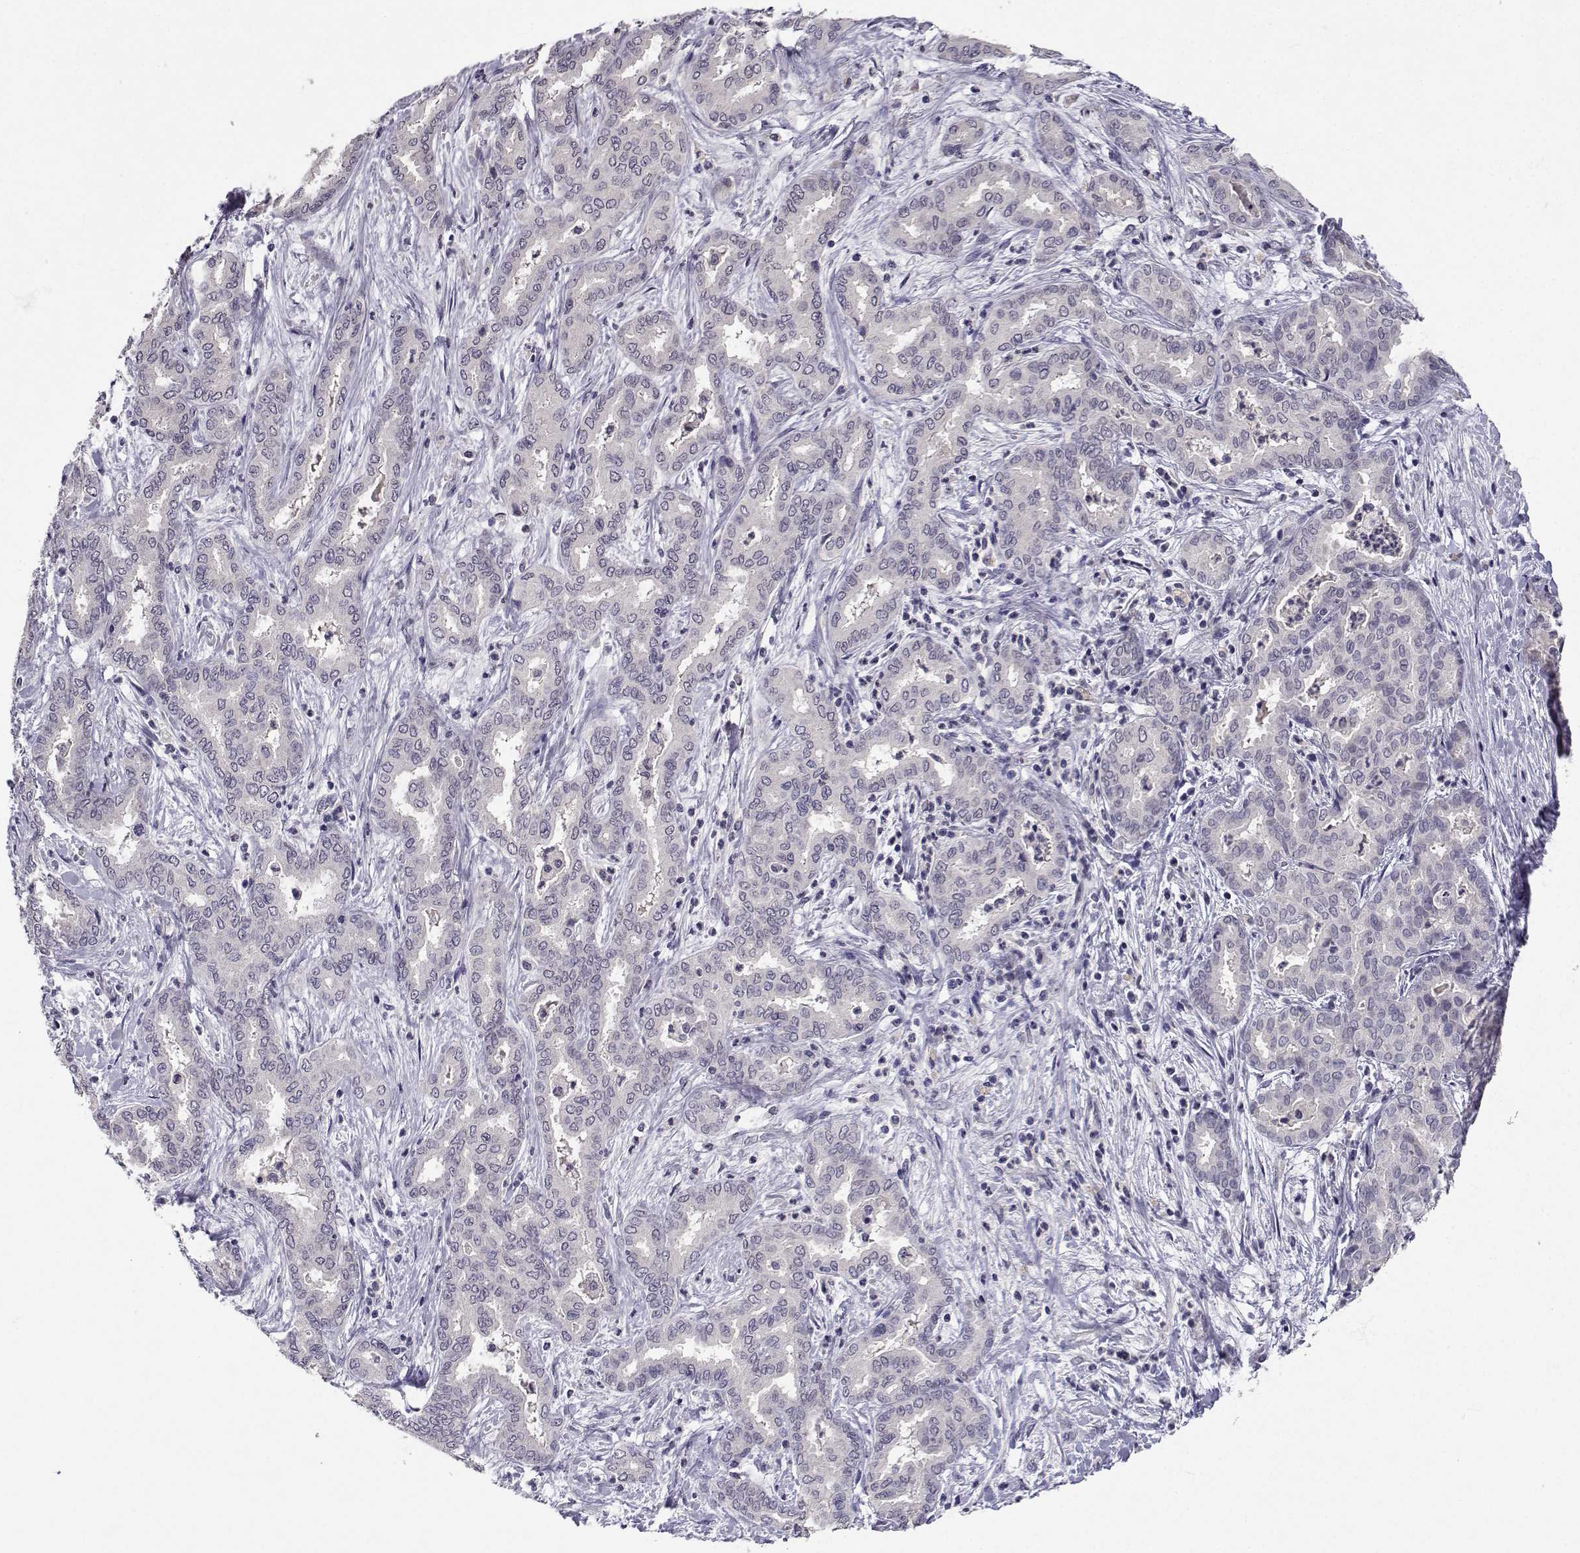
{"staining": {"intensity": "negative", "quantity": "none", "location": "none"}, "tissue": "liver cancer", "cell_type": "Tumor cells", "image_type": "cancer", "snomed": [{"axis": "morphology", "description": "Cholangiocarcinoma"}, {"axis": "topography", "description": "Liver"}], "caption": "DAB immunohistochemical staining of liver cancer reveals no significant staining in tumor cells. (DAB (3,3'-diaminobenzidine) immunohistochemistry with hematoxylin counter stain).", "gene": "SLC6A3", "patient": {"sex": "female", "age": 64}}